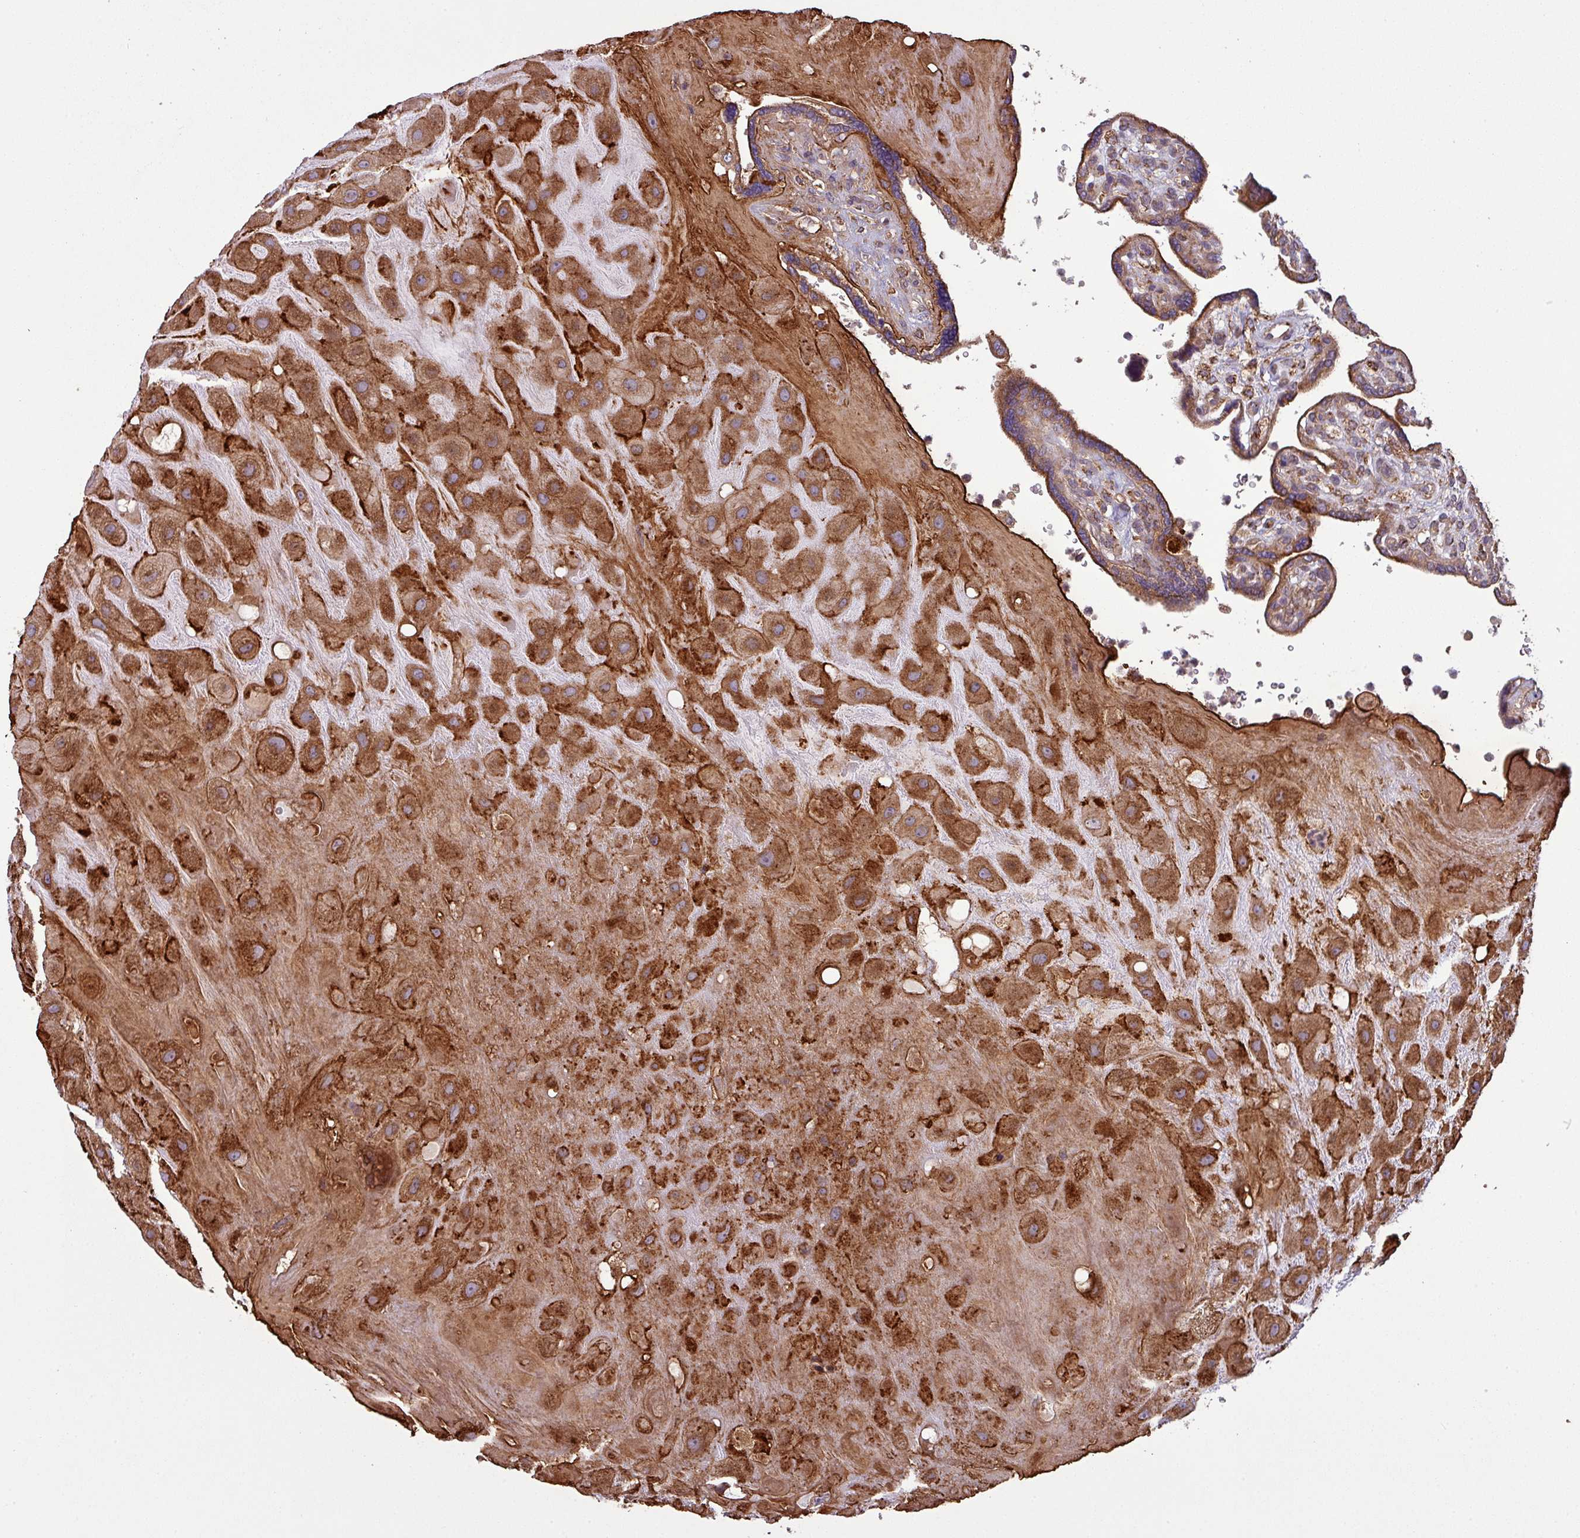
{"staining": {"intensity": "strong", "quantity": ">75%", "location": "cytoplasmic/membranous"}, "tissue": "placenta", "cell_type": "Decidual cells", "image_type": "normal", "snomed": [{"axis": "morphology", "description": "Normal tissue, NOS"}, {"axis": "topography", "description": "Placenta"}], "caption": "A brown stain shows strong cytoplasmic/membranous expression of a protein in decidual cells of benign placenta. The protein is stained brown, and the nuclei are stained in blue (DAB IHC with brightfield microscopy, high magnification).", "gene": "SNRNP25", "patient": {"sex": "female", "age": 39}}